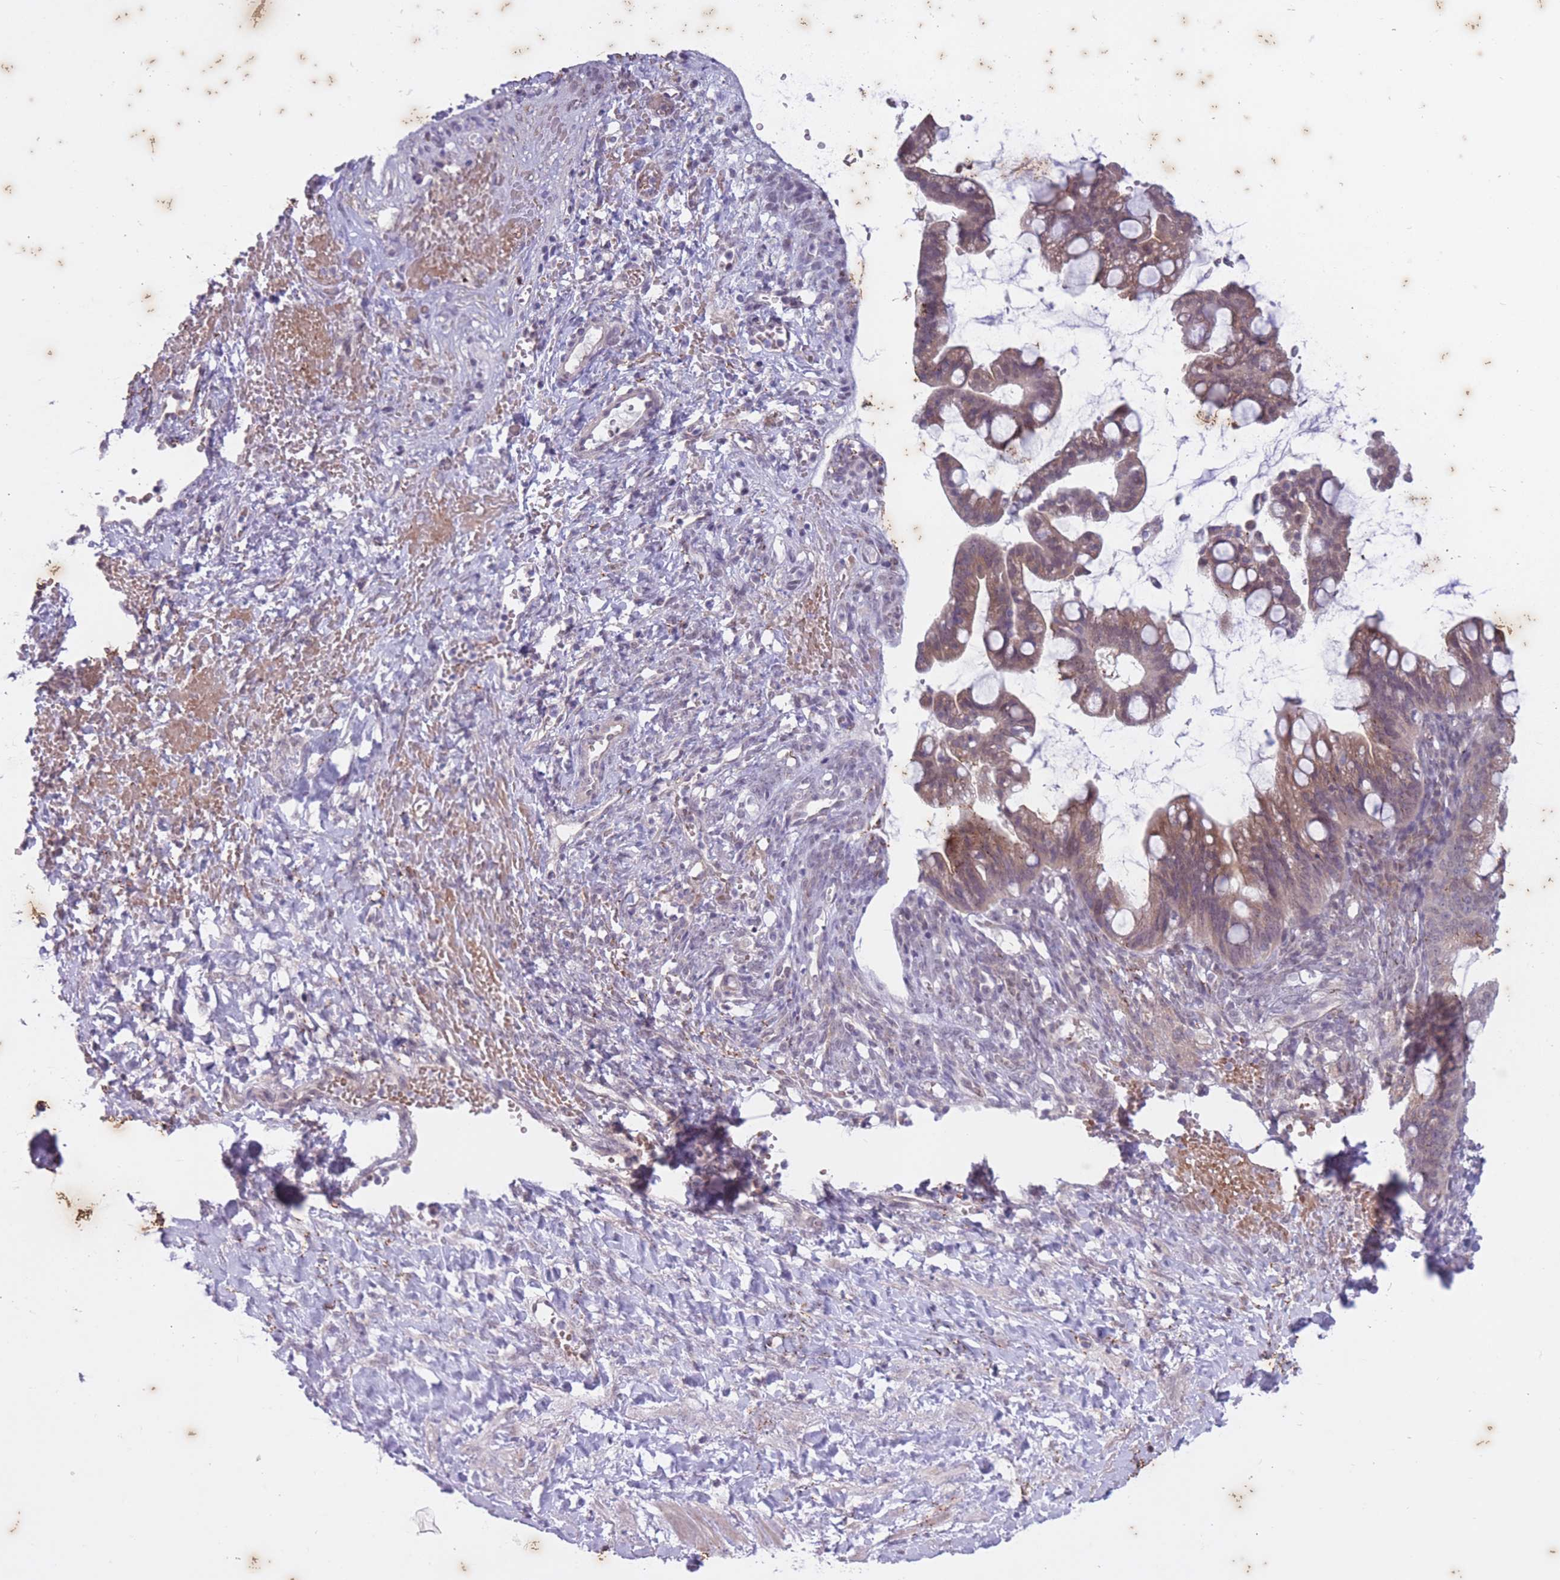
{"staining": {"intensity": "weak", "quantity": ">75%", "location": "cytoplasmic/membranous"}, "tissue": "ovarian cancer", "cell_type": "Tumor cells", "image_type": "cancer", "snomed": [{"axis": "morphology", "description": "Cystadenocarcinoma, mucinous, NOS"}, {"axis": "topography", "description": "Ovary"}], "caption": "Tumor cells demonstrate low levels of weak cytoplasmic/membranous positivity in about >75% of cells in human mucinous cystadenocarcinoma (ovarian).", "gene": "ARPIN", "patient": {"sex": "female", "age": 73}}